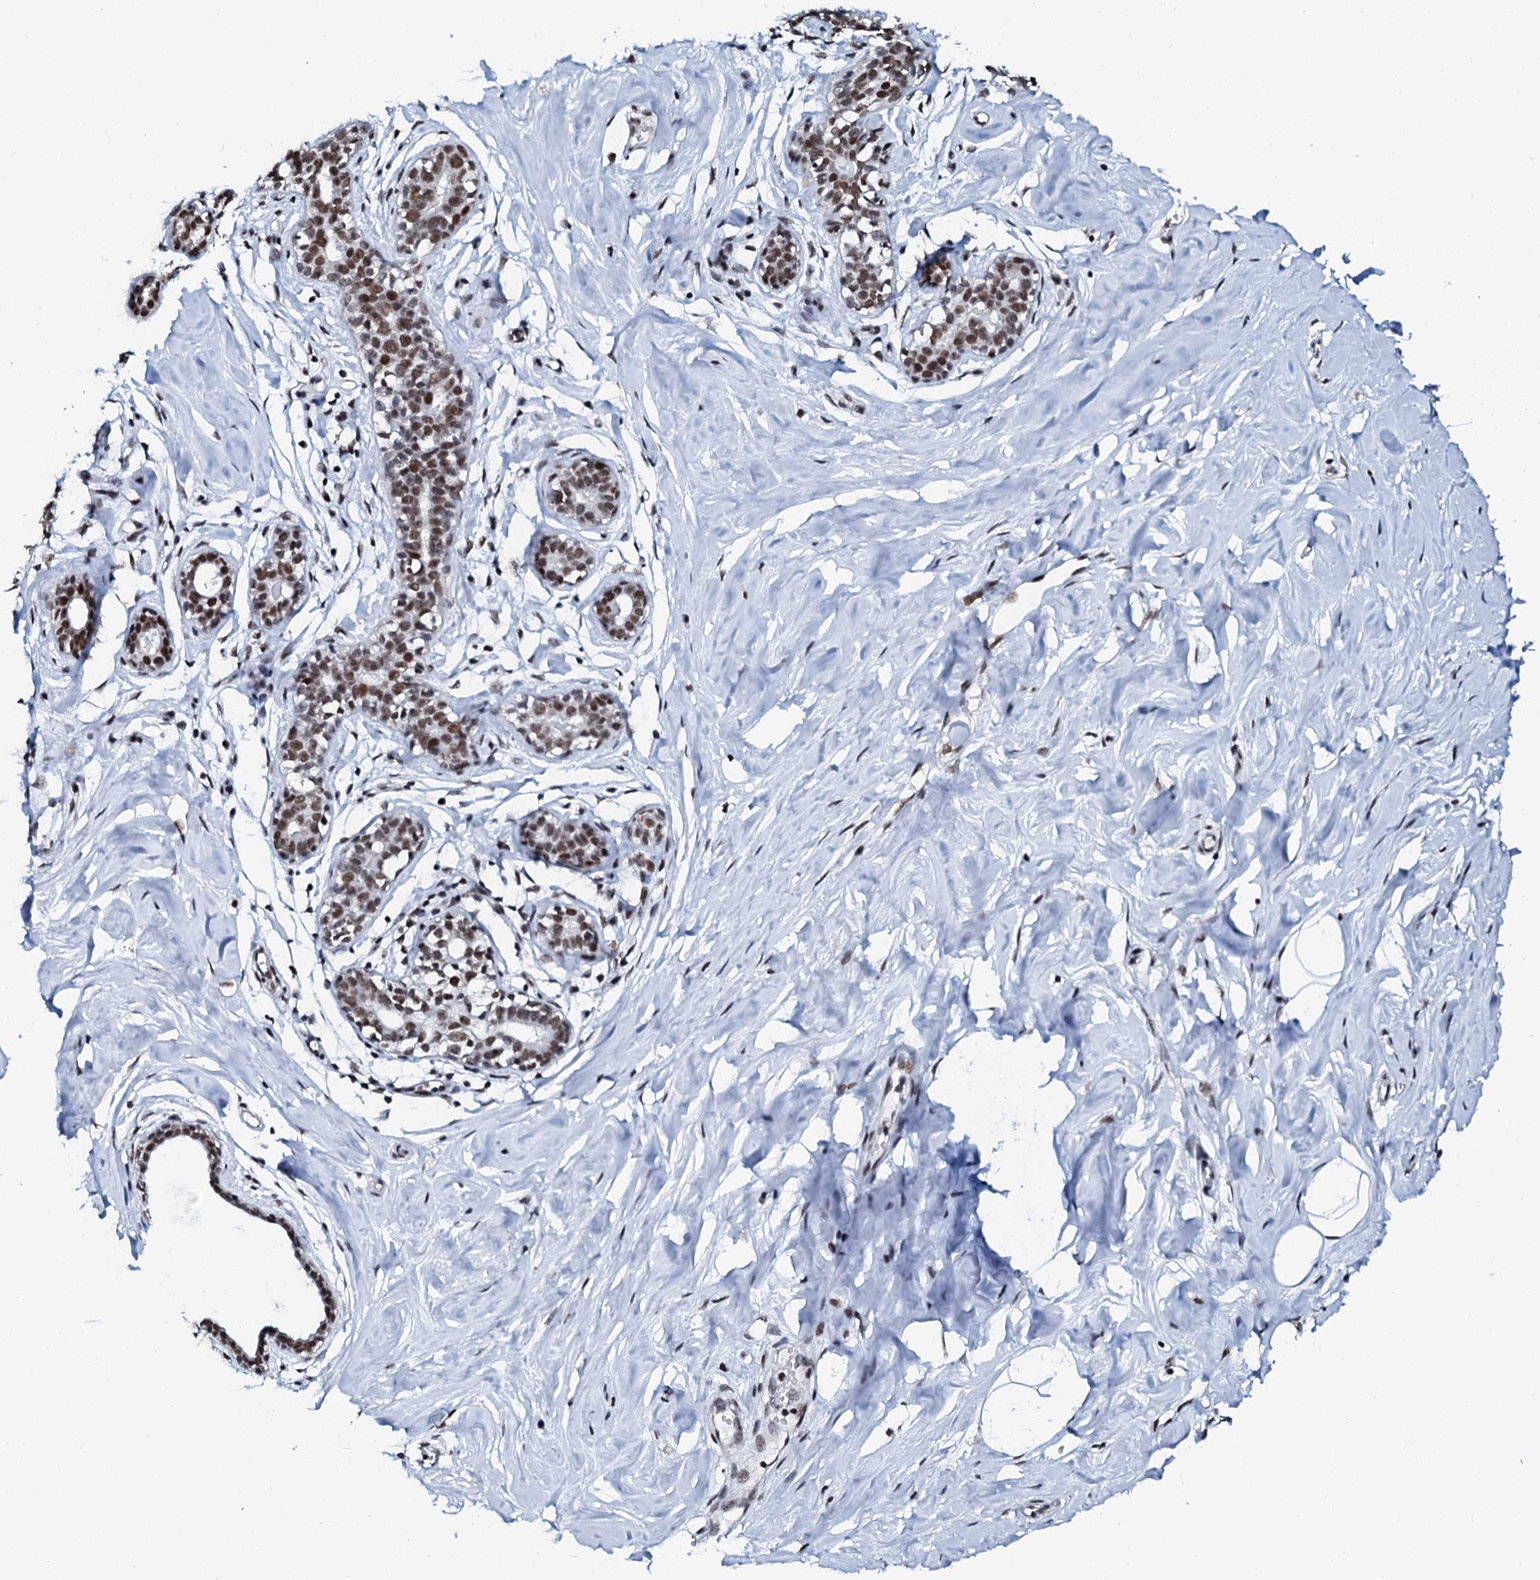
{"staining": {"intensity": "strong", "quantity": ">75%", "location": "nuclear"}, "tissue": "breast", "cell_type": "Adipocytes", "image_type": "normal", "snomed": [{"axis": "morphology", "description": "Normal tissue, NOS"}, {"axis": "morphology", "description": "Adenoma, NOS"}, {"axis": "topography", "description": "Breast"}], "caption": "Strong nuclear positivity is seen in approximately >75% of adipocytes in unremarkable breast.", "gene": "SLTM", "patient": {"sex": "female", "age": 23}}